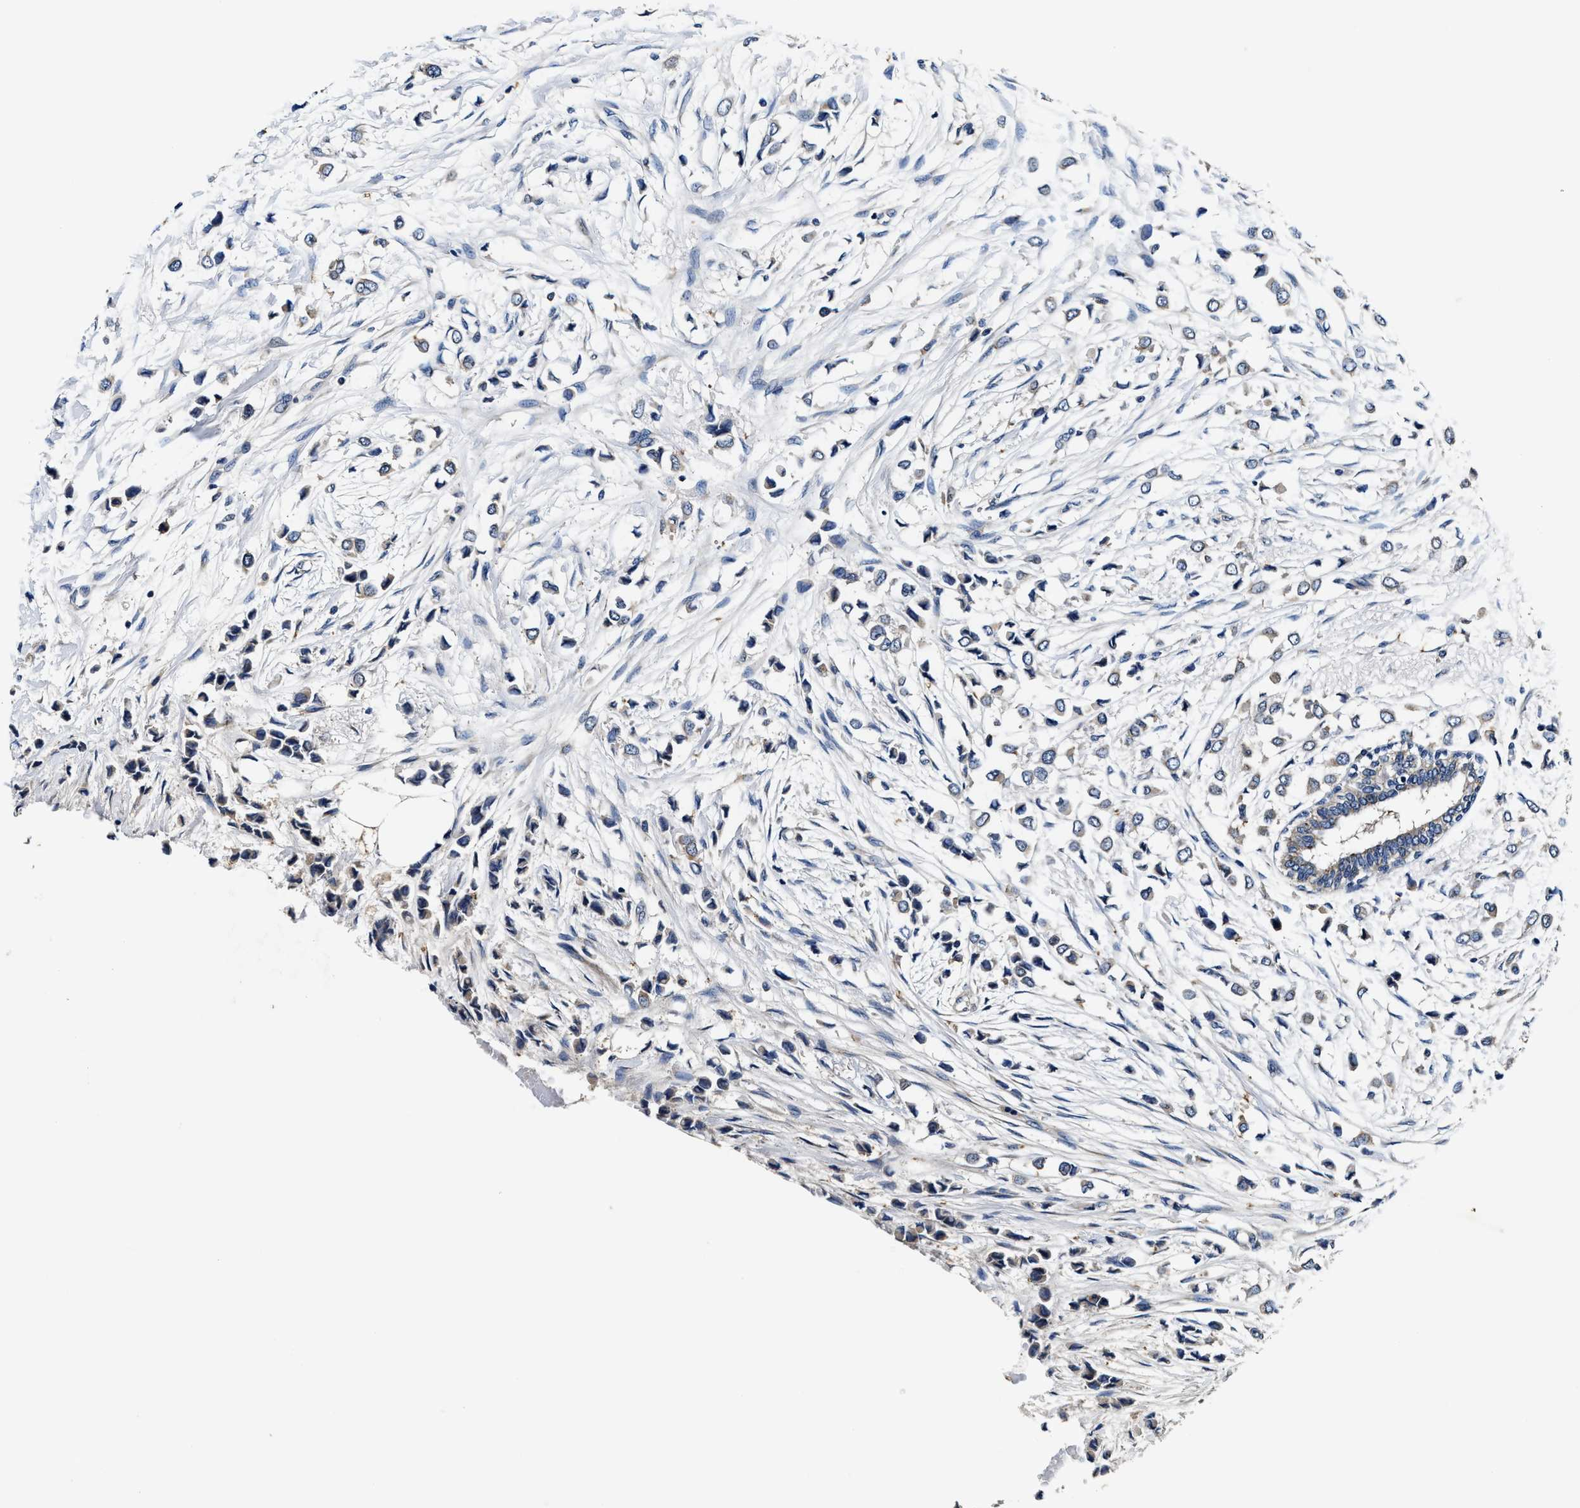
{"staining": {"intensity": "weak", "quantity": "25%-75%", "location": "cytoplasmic/membranous"}, "tissue": "breast cancer", "cell_type": "Tumor cells", "image_type": "cancer", "snomed": [{"axis": "morphology", "description": "Lobular carcinoma"}, {"axis": "topography", "description": "Breast"}], "caption": "This is an image of IHC staining of breast lobular carcinoma, which shows weak staining in the cytoplasmic/membranous of tumor cells.", "gene": "PI4KB", "patient": {"sex": "female", "age": 51}}